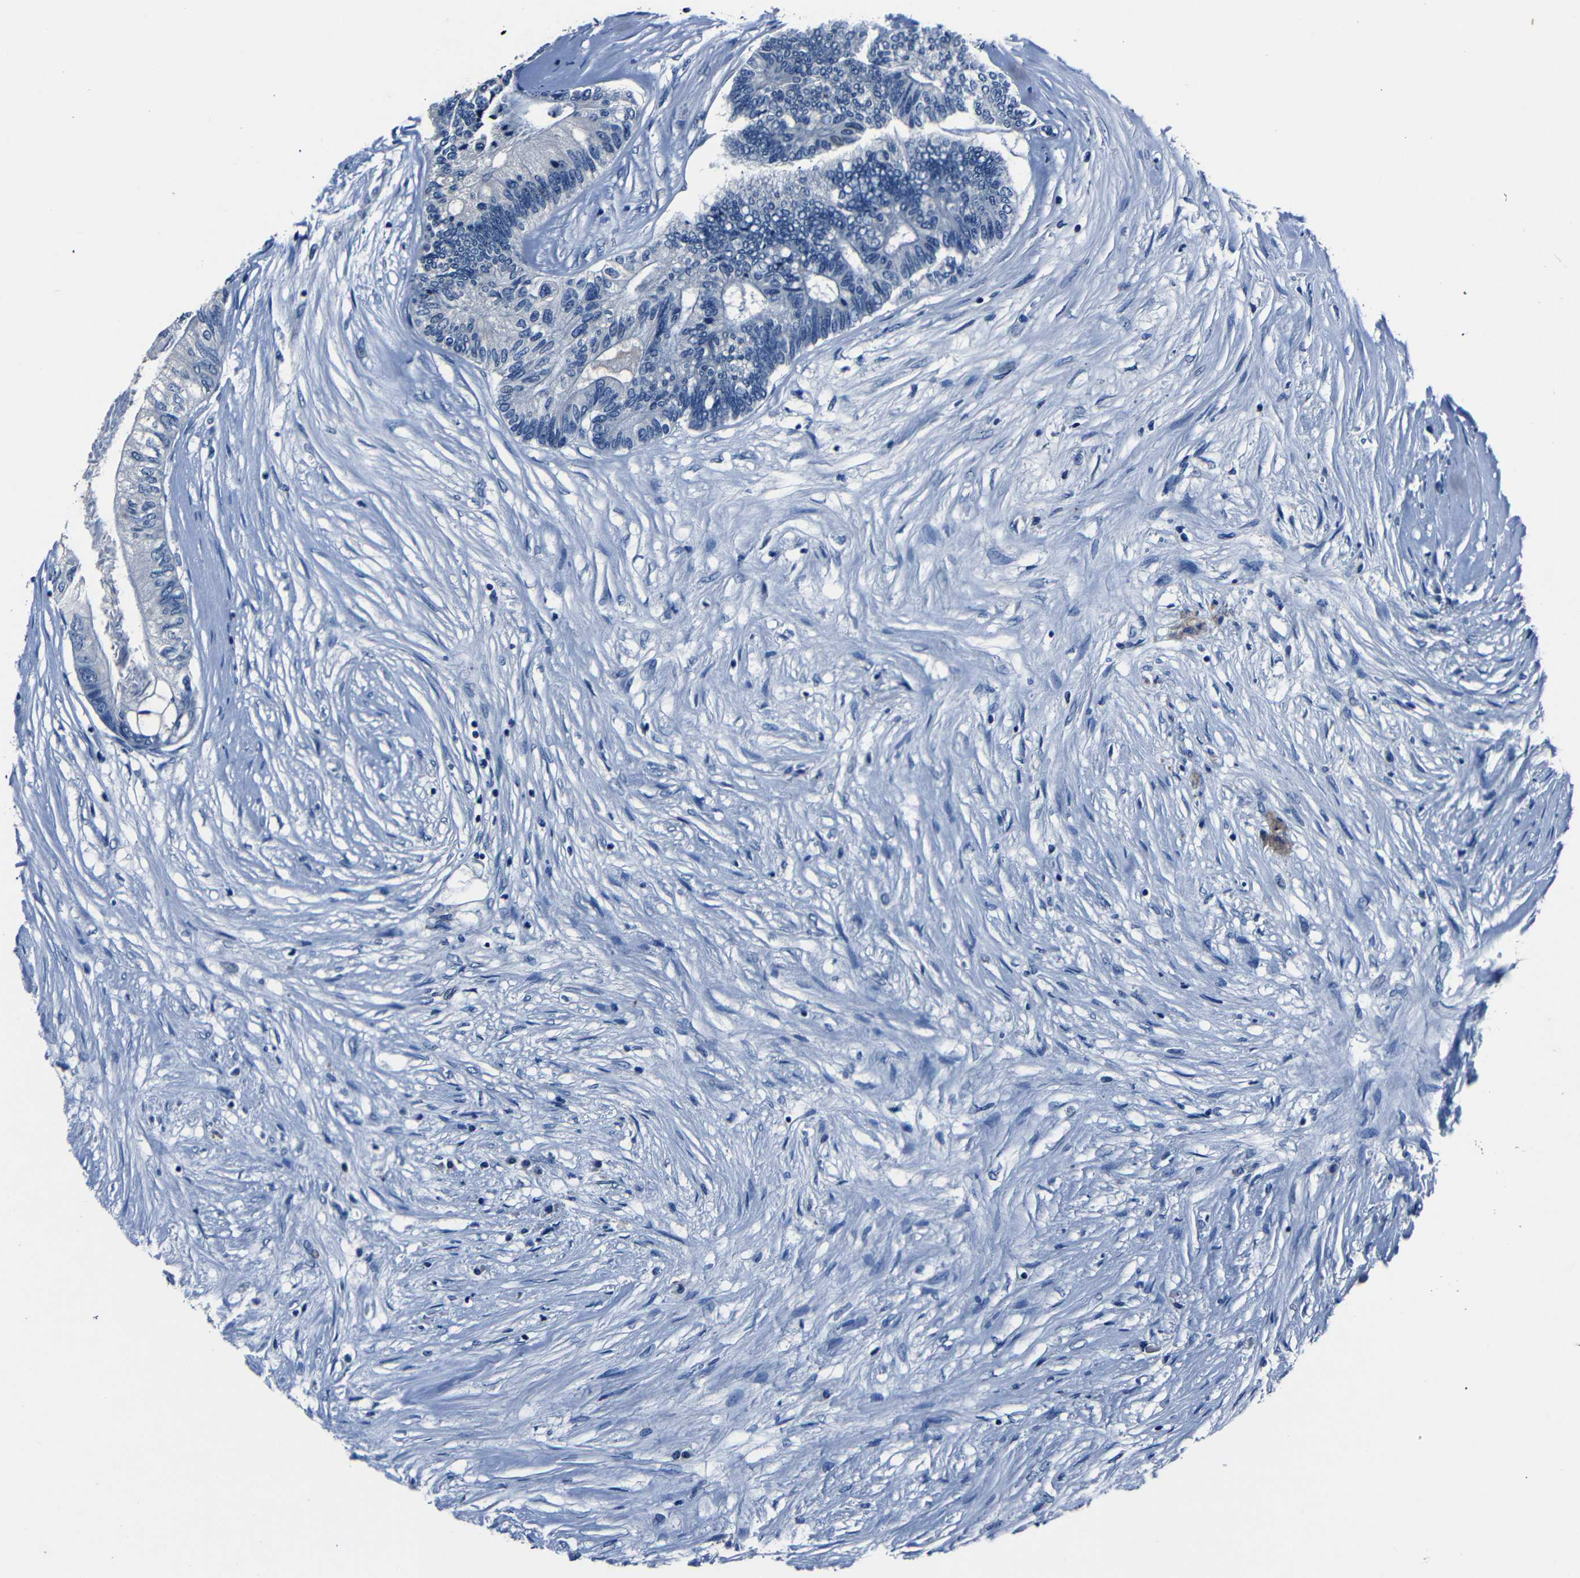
{"staining": {"intensity": "negative", "quantity": "none", "location": "none"}, "tissue": "colorectal cancer", "cell_type": "Tumor cells", "image_type": "cancer", "snomed": [{"axis": "morphology", "description": "Adenocarcinoma, NOS"}, {"axis": "topography", "description": "Rectum"}], "caption": "Colorectal cancer was stained to show a protein in brown. There is no significant staining in tumor cells.", "gene": "NCMAP", "patient": {"sex": "male", "age": 63}}